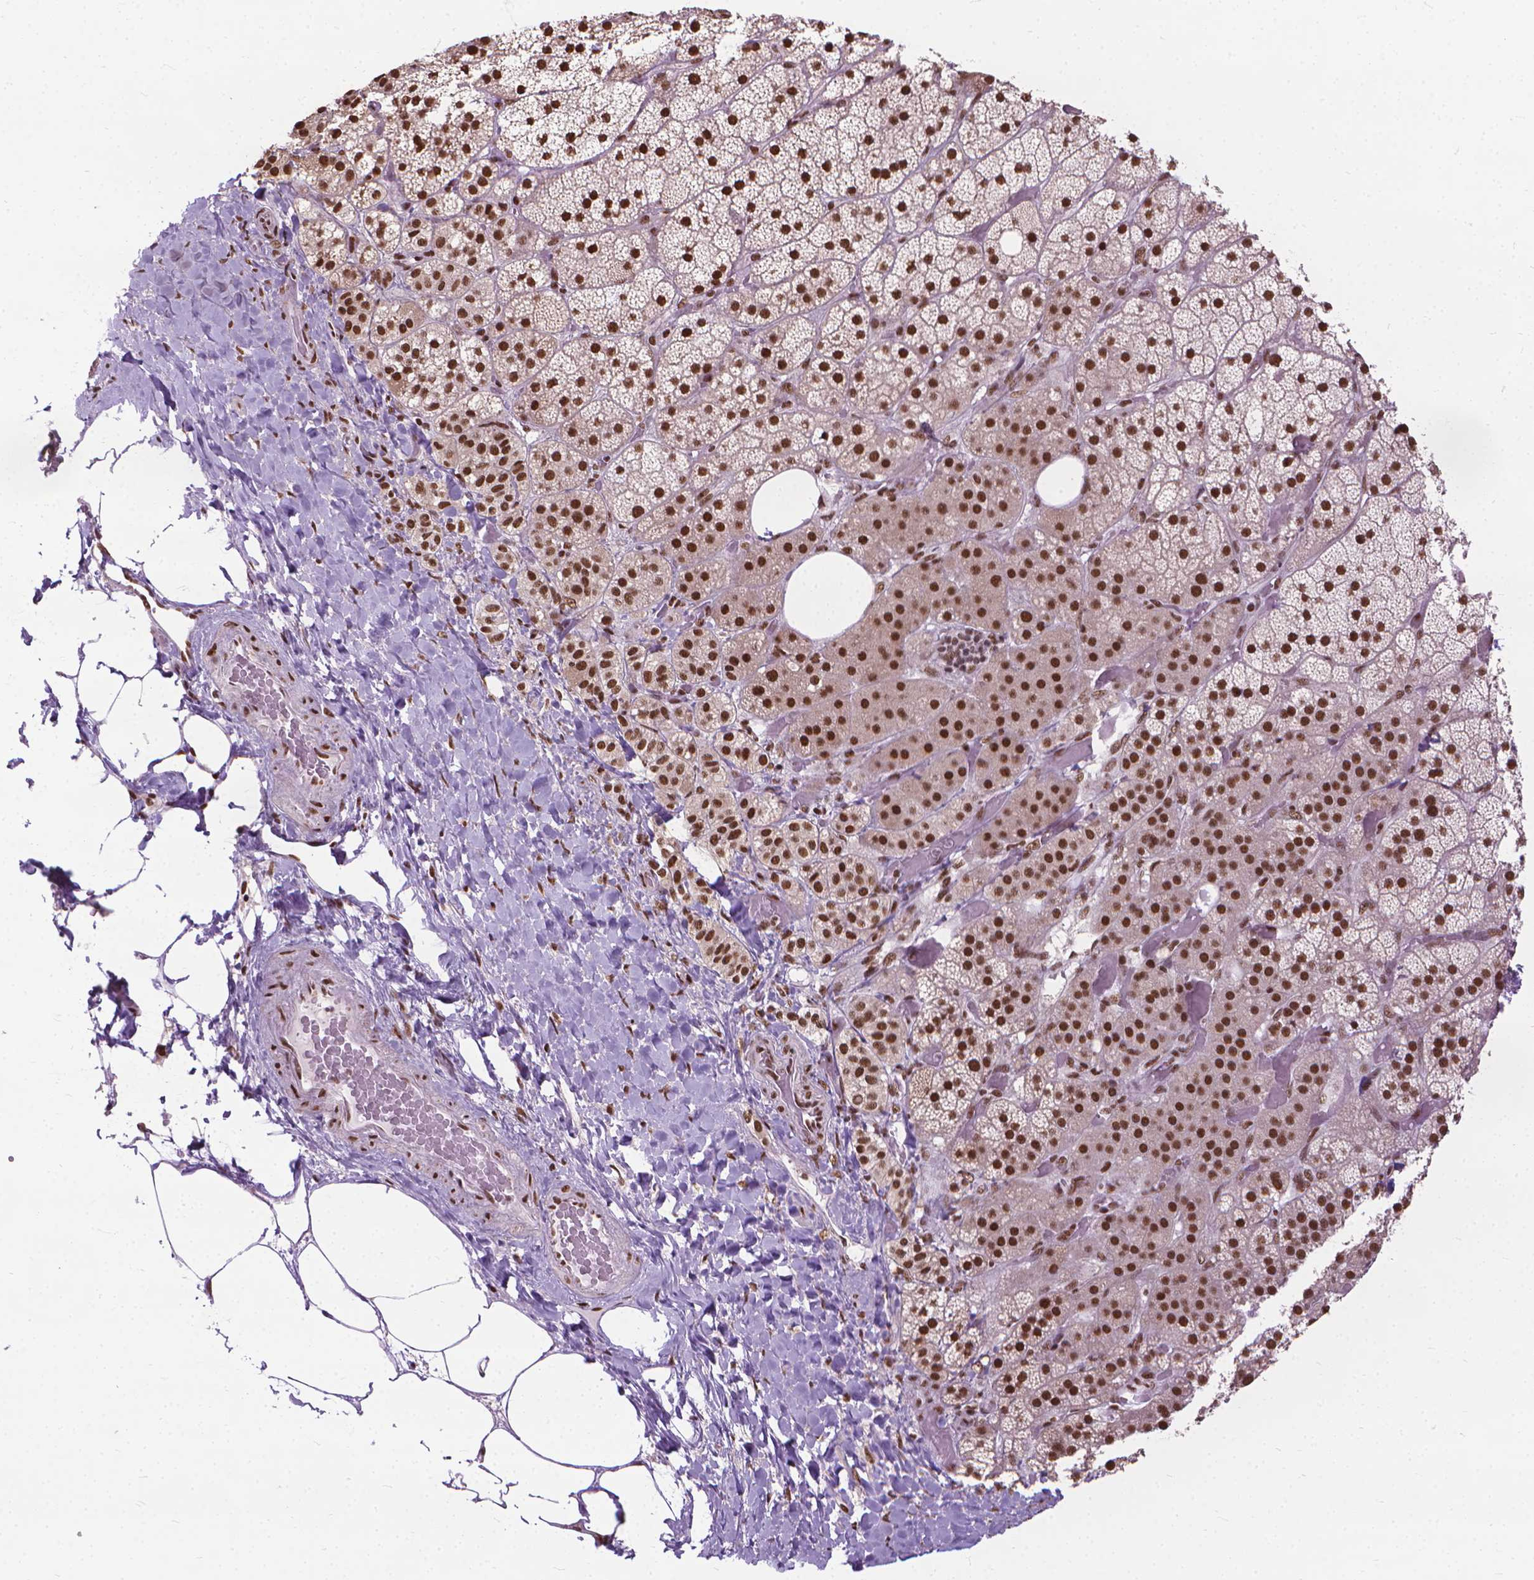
{"staining": {"intensity": "strong", "quantity": ">75%", "location": "nuclear"}, "tissue": "adrenal gland", "cell_type": "Glandular cells", "image_type": "normal", "snomed": [{"axis": "morphology", "description": "Normal tissue, NOS"}, {"axis": "topography", "description": "Adrenal gland"}], "caption": "IHC staining of unremarkable adrenal gland, which displays high levels of strong nuclear positivity in approximately >75% of glandular cells indicating strong nuclear protein staining. The staining was performed using DAB (3,3'-diaminobenzidine) (brown) for protein detection and nuclei were counterstained in hematoxylin (blue).", "gene": "AKAP8", "patient": {"sex": "male", "age": 57}}